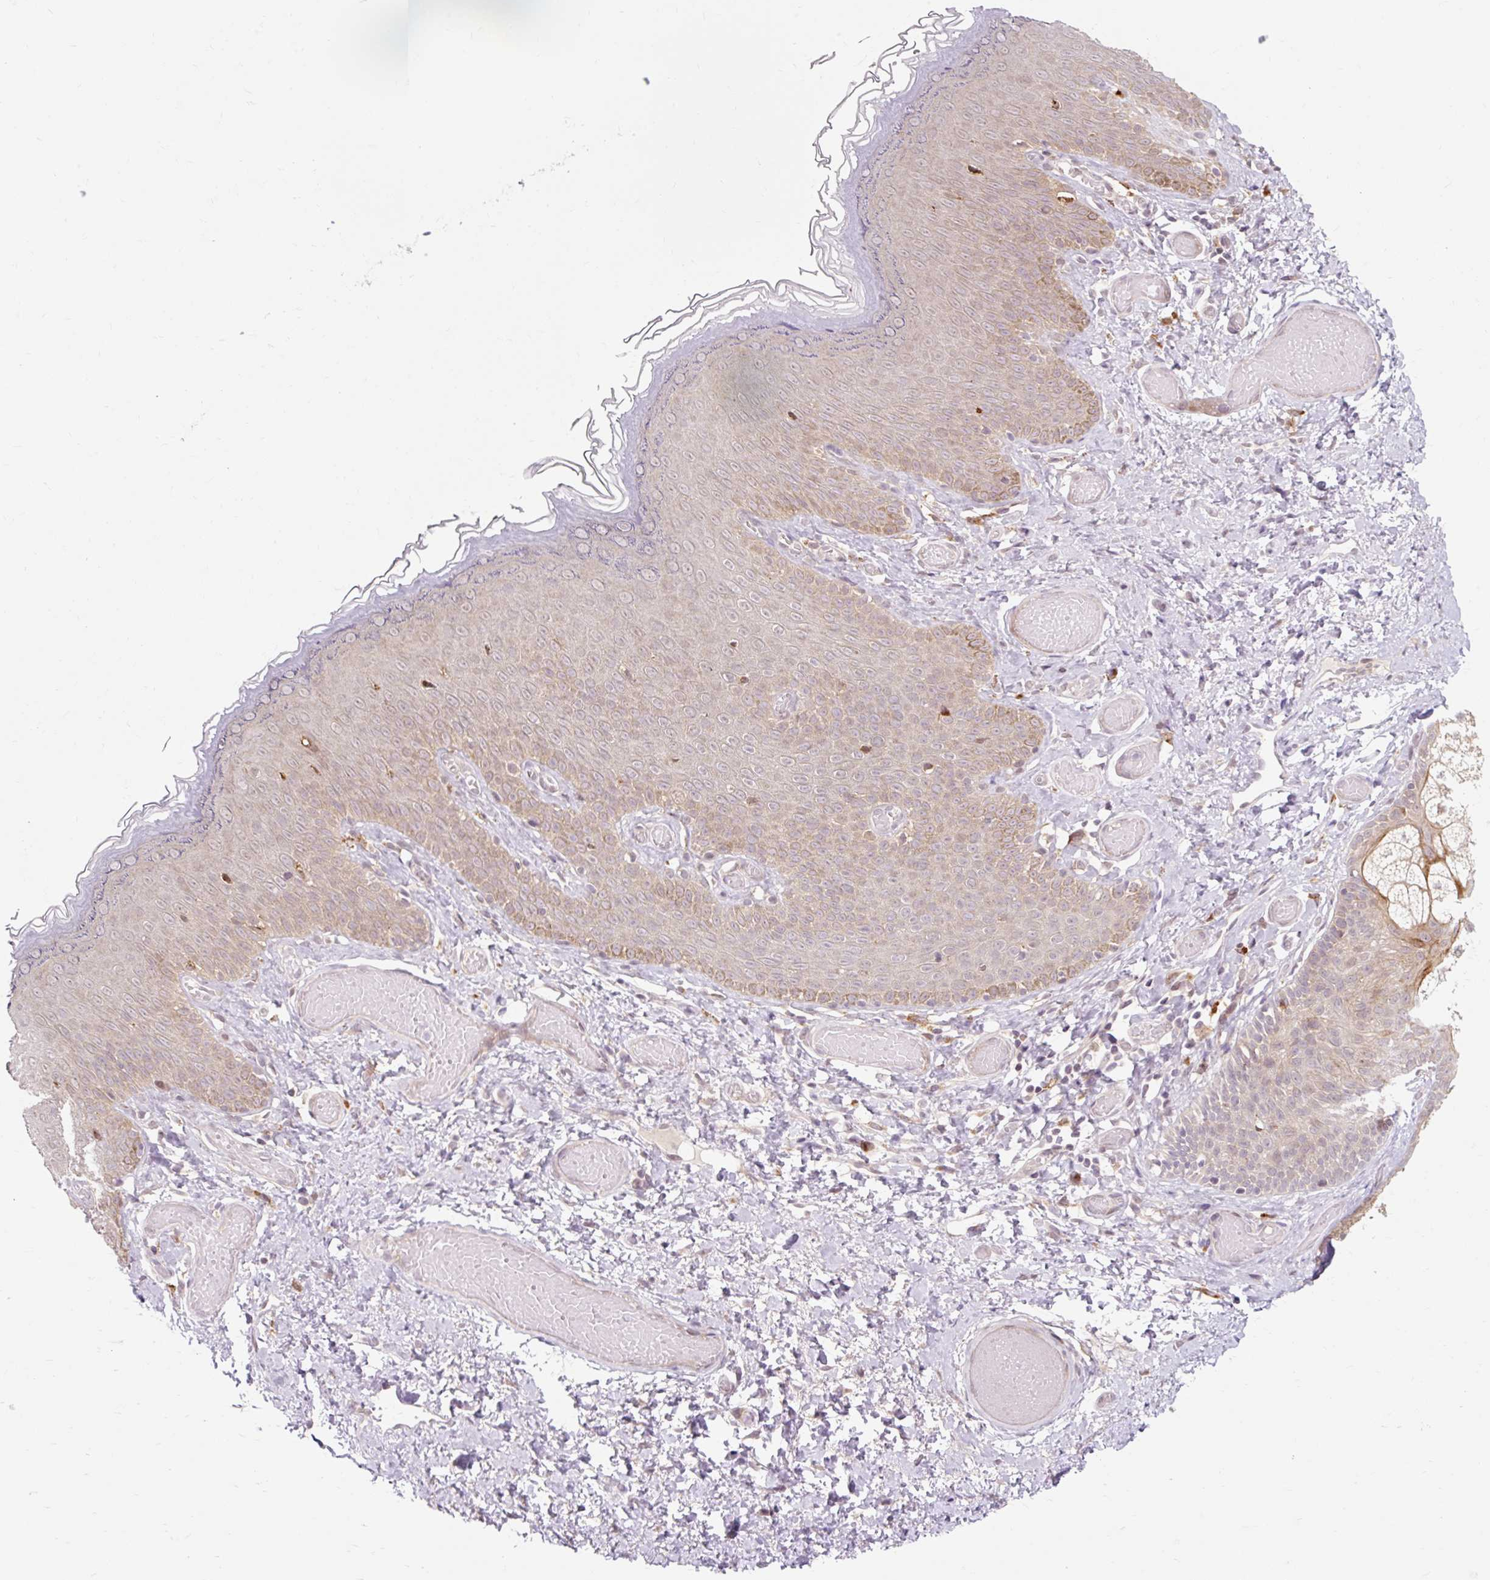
{"staining": {"intensity": "moderate", "quantity": "25%-75%", "location": "cytoplasmic/membranous"}, "tissue": "skin", "cell_type": "Epidermal cells", "image_type": "normal", "snomed": [{"axis": "morphology", "description": "Normal tissue, NOS"}, {"axis": "topography", "description": "Anal"}], "caption": "A medium amount of moderate cytoplasmic/membranous expression is present in about 25%-75% of epidermal cells in unremarkable skin. (brown staining indicates protein expression, while blue staining denotes nuclei).", "gene": "GEMIN2", "patient": {"sex": "female", "age": 40}}